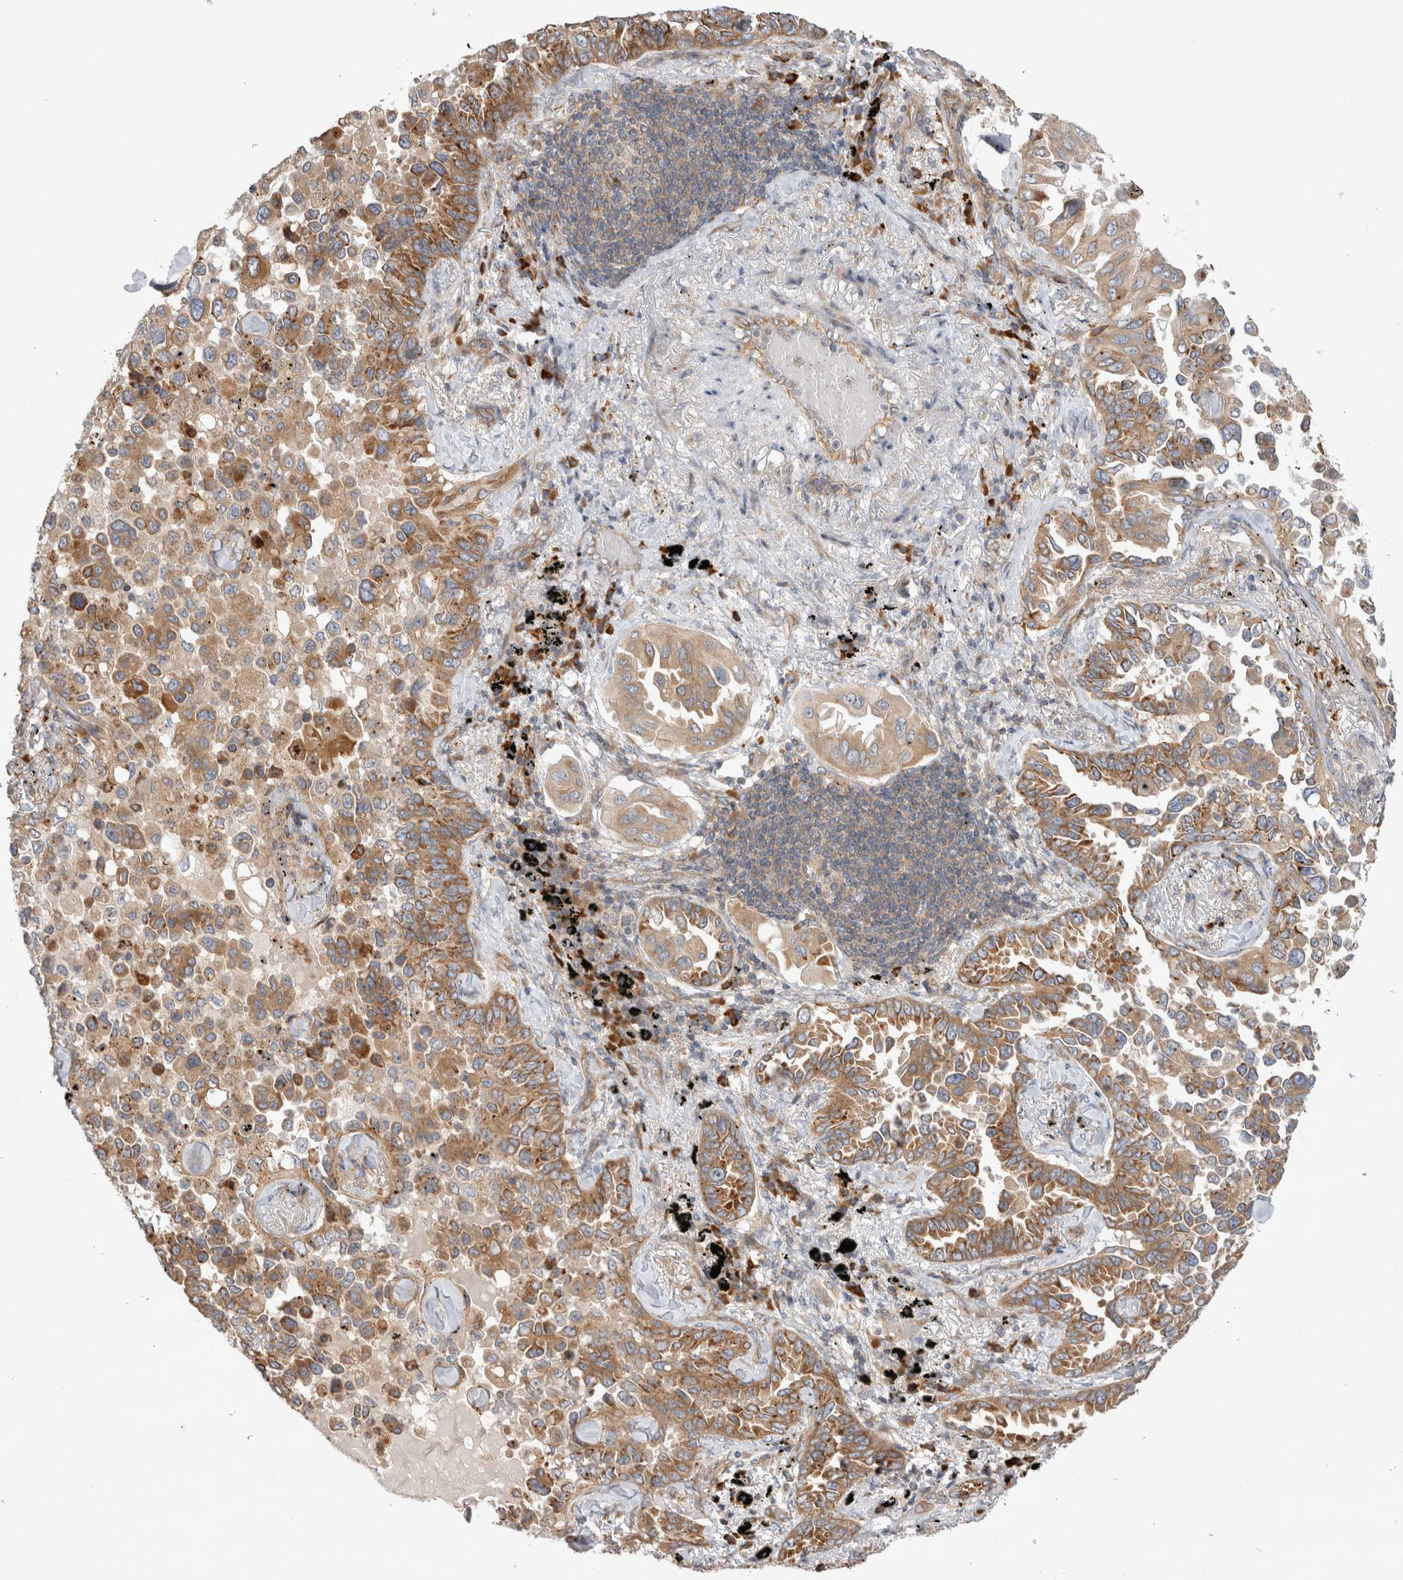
{"staining": {"intensity": "moderate", "quantity": "25%-75%", "location": "cytoplasmic/membranous"}, "tissue": "lung cancer", "cell_type": "Tumor cells", "image_type": "cancer", "snomed": [{"axis": "morphology", "description": "Adenocarcinoma, NOS"}, {"axis": "topography", "description": "Lung"}], "caption": "Moderate cytoplasmic/membranous protein staining is appreciated in approximately 25%-75% of tumor cells in lung cancer (adenocarcinoma).", "gene": "PDCD10", "patient": {"sex": "female", "age": 67}}